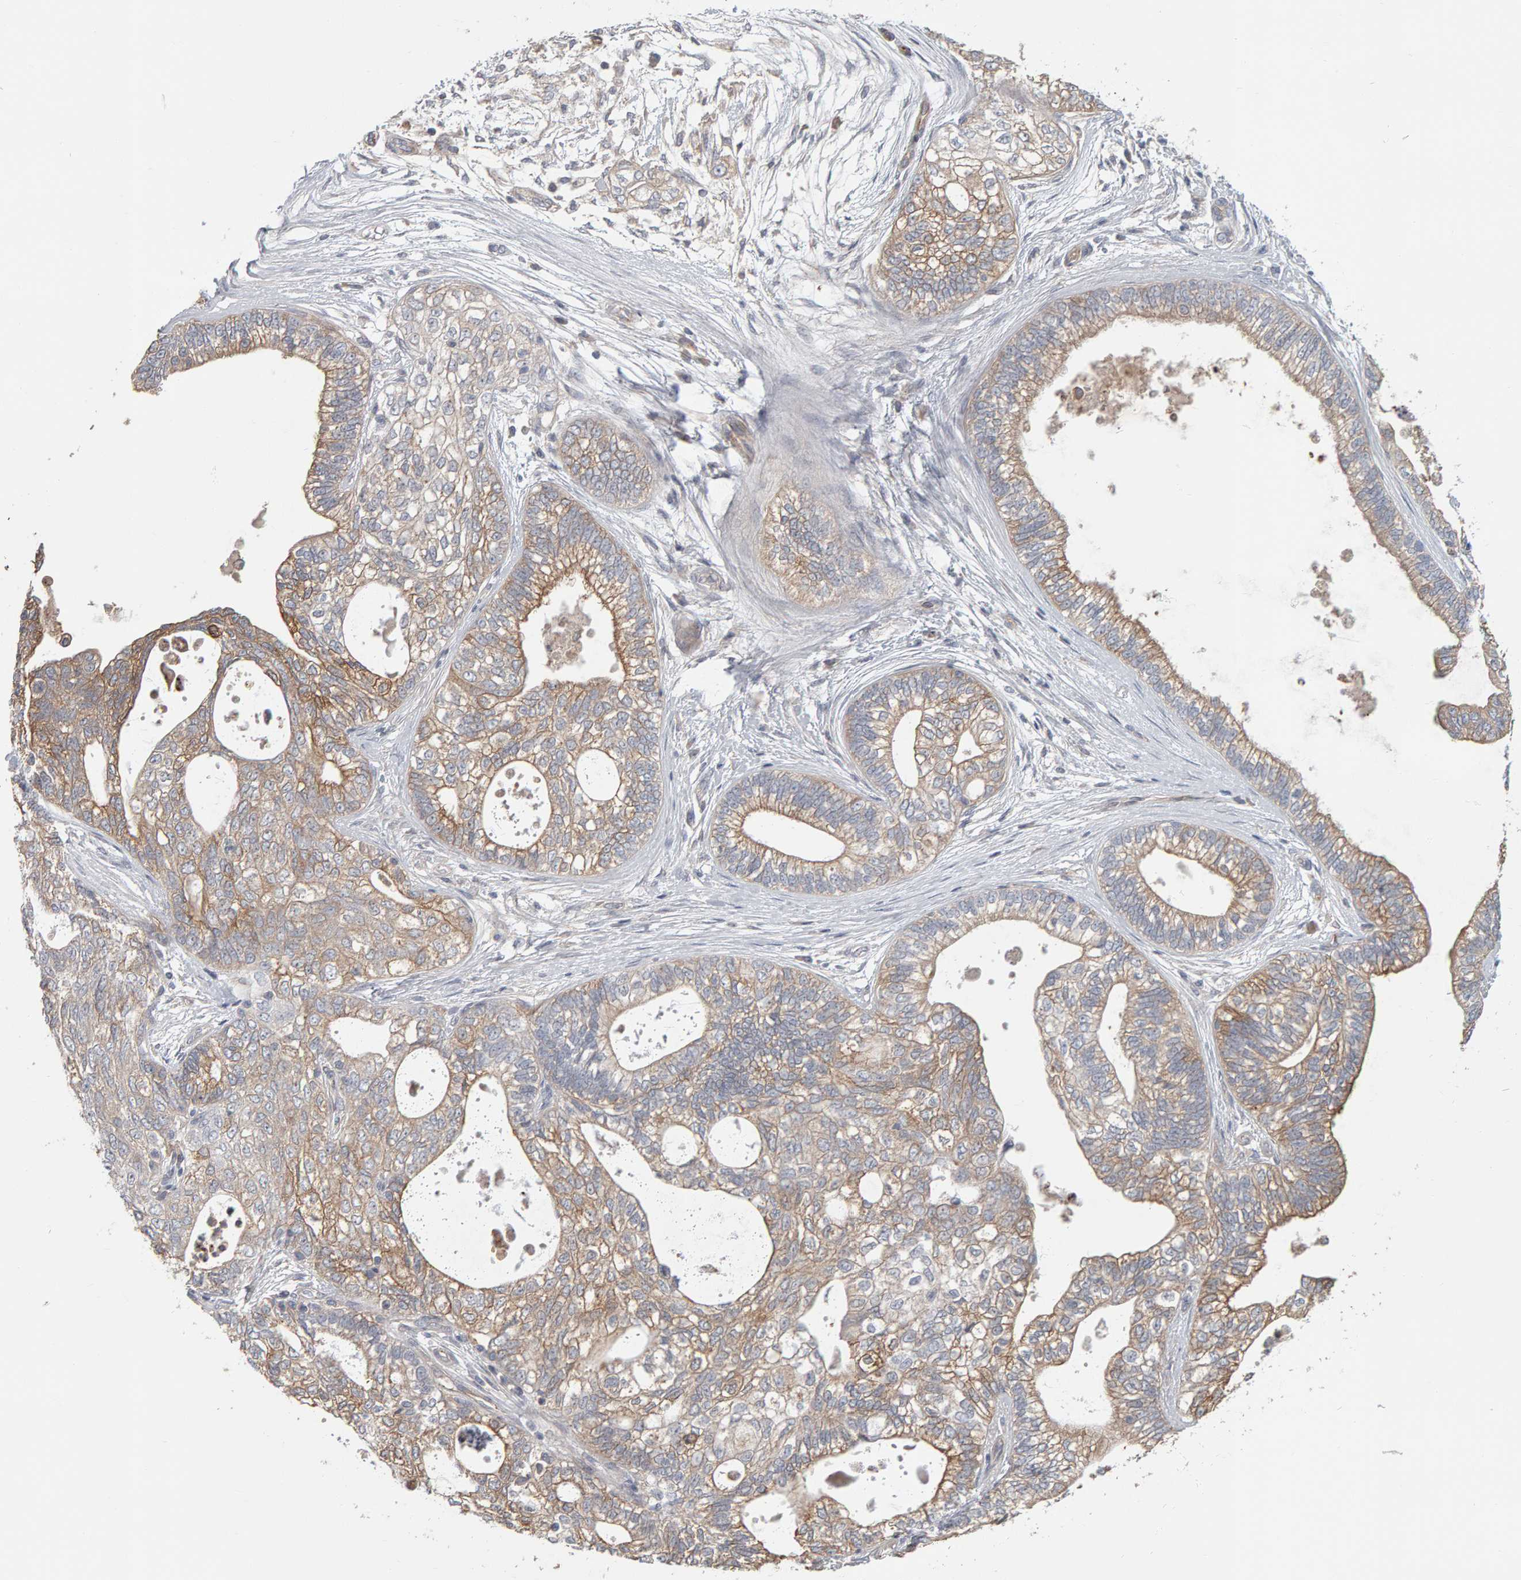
{"staining": {"intensity": "moderate", "quantity": ">75%", "location": "cytoplasmic/membranous"}, "tissue": "pancreatic cancer", "cell_type": "Tumor cells", "image_type": "cancer", "snomed": [{"axis": "morphology", "description": "Adenocarcinoma, NOS"}, {"axis": "topography", "description": "Pancreas"}], "caption": "Moderate cytoplasmic/membranous positivity is identified in approximately >75% of tumor cells in adenocarcinoma (pancreatic). The protein is shown in brown color, while the nuclei are stained blue.", "gene": "C9orf72", "patient": {"sex": "male", "age": 72}}